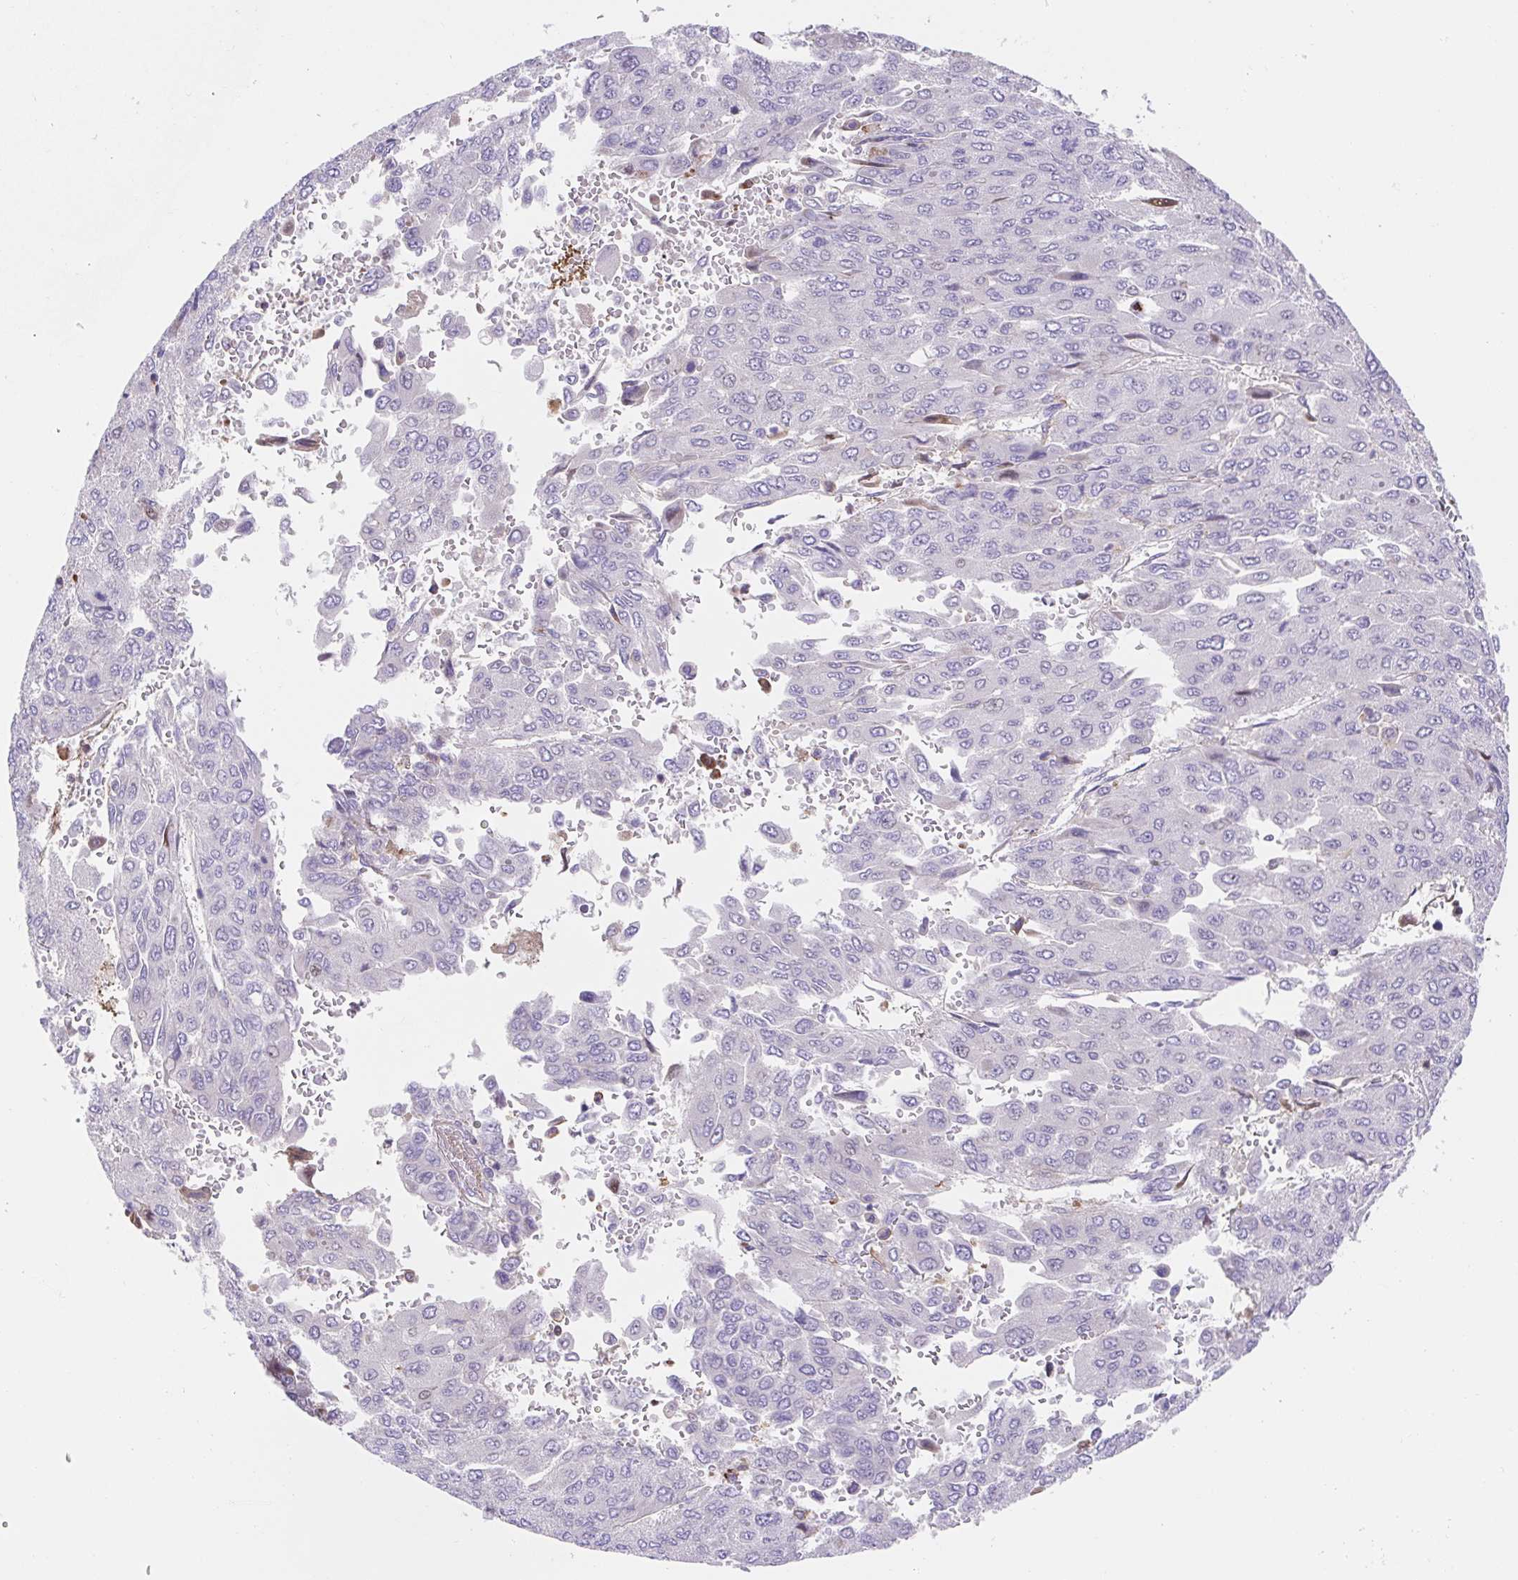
{"staining": {"intensity": "negative", "quantity": "none", "location": "none"}, "tissue": "liver cancer", "cell_type": "Tumor cells", "image_type": "cancer", "snomed": [{"axis": "morphology", "description": "Carcinoma, Hepatocellular, NOS"}, {"axis": "topography", "description": "Liver"}], "caption": "DAB (3,3'-diaminobenzidine) immunohistochemical staining of liver cancer (hepatocellular carcinoma) demonstrates no significant expression in tumor cells.", "gene": "TPRG1", "patient": {"sex": "female", "age": 41}}